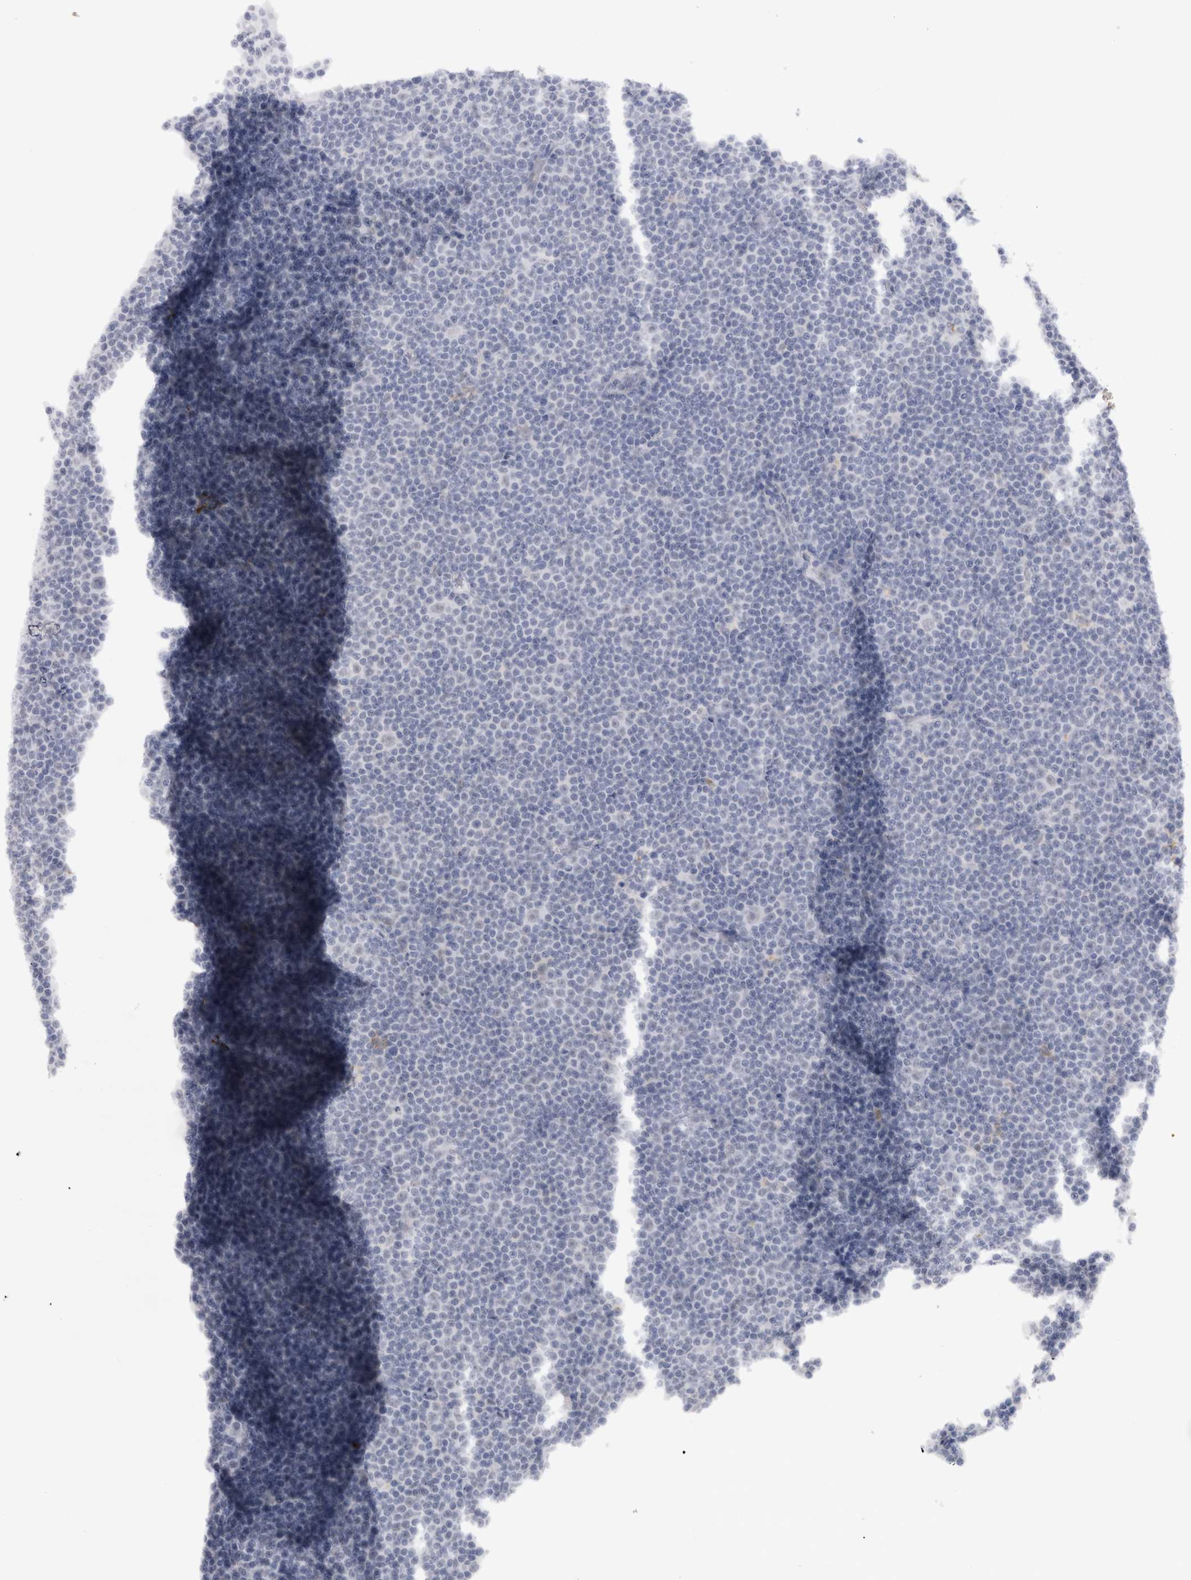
{"staining": {"intensity": "negative", "quantity": "none", "location": "none"}, "tissue": "lymphoma", "cell_type": "Tumor cells", "image_type": "cancer", "snomed": [{"axis": "morphology", "description": "Malignant lymphoma, non-Hodgkin's type, Low grade"}, {"axis": "topography", "description": "Lymph node"}], "caption": "Tumor cells show no significant expression in malignant lymphoma, non-Hodgkin's type (low-grade).", "gene": "CDH17", "patient": {"sex": "female", "age": 67}}